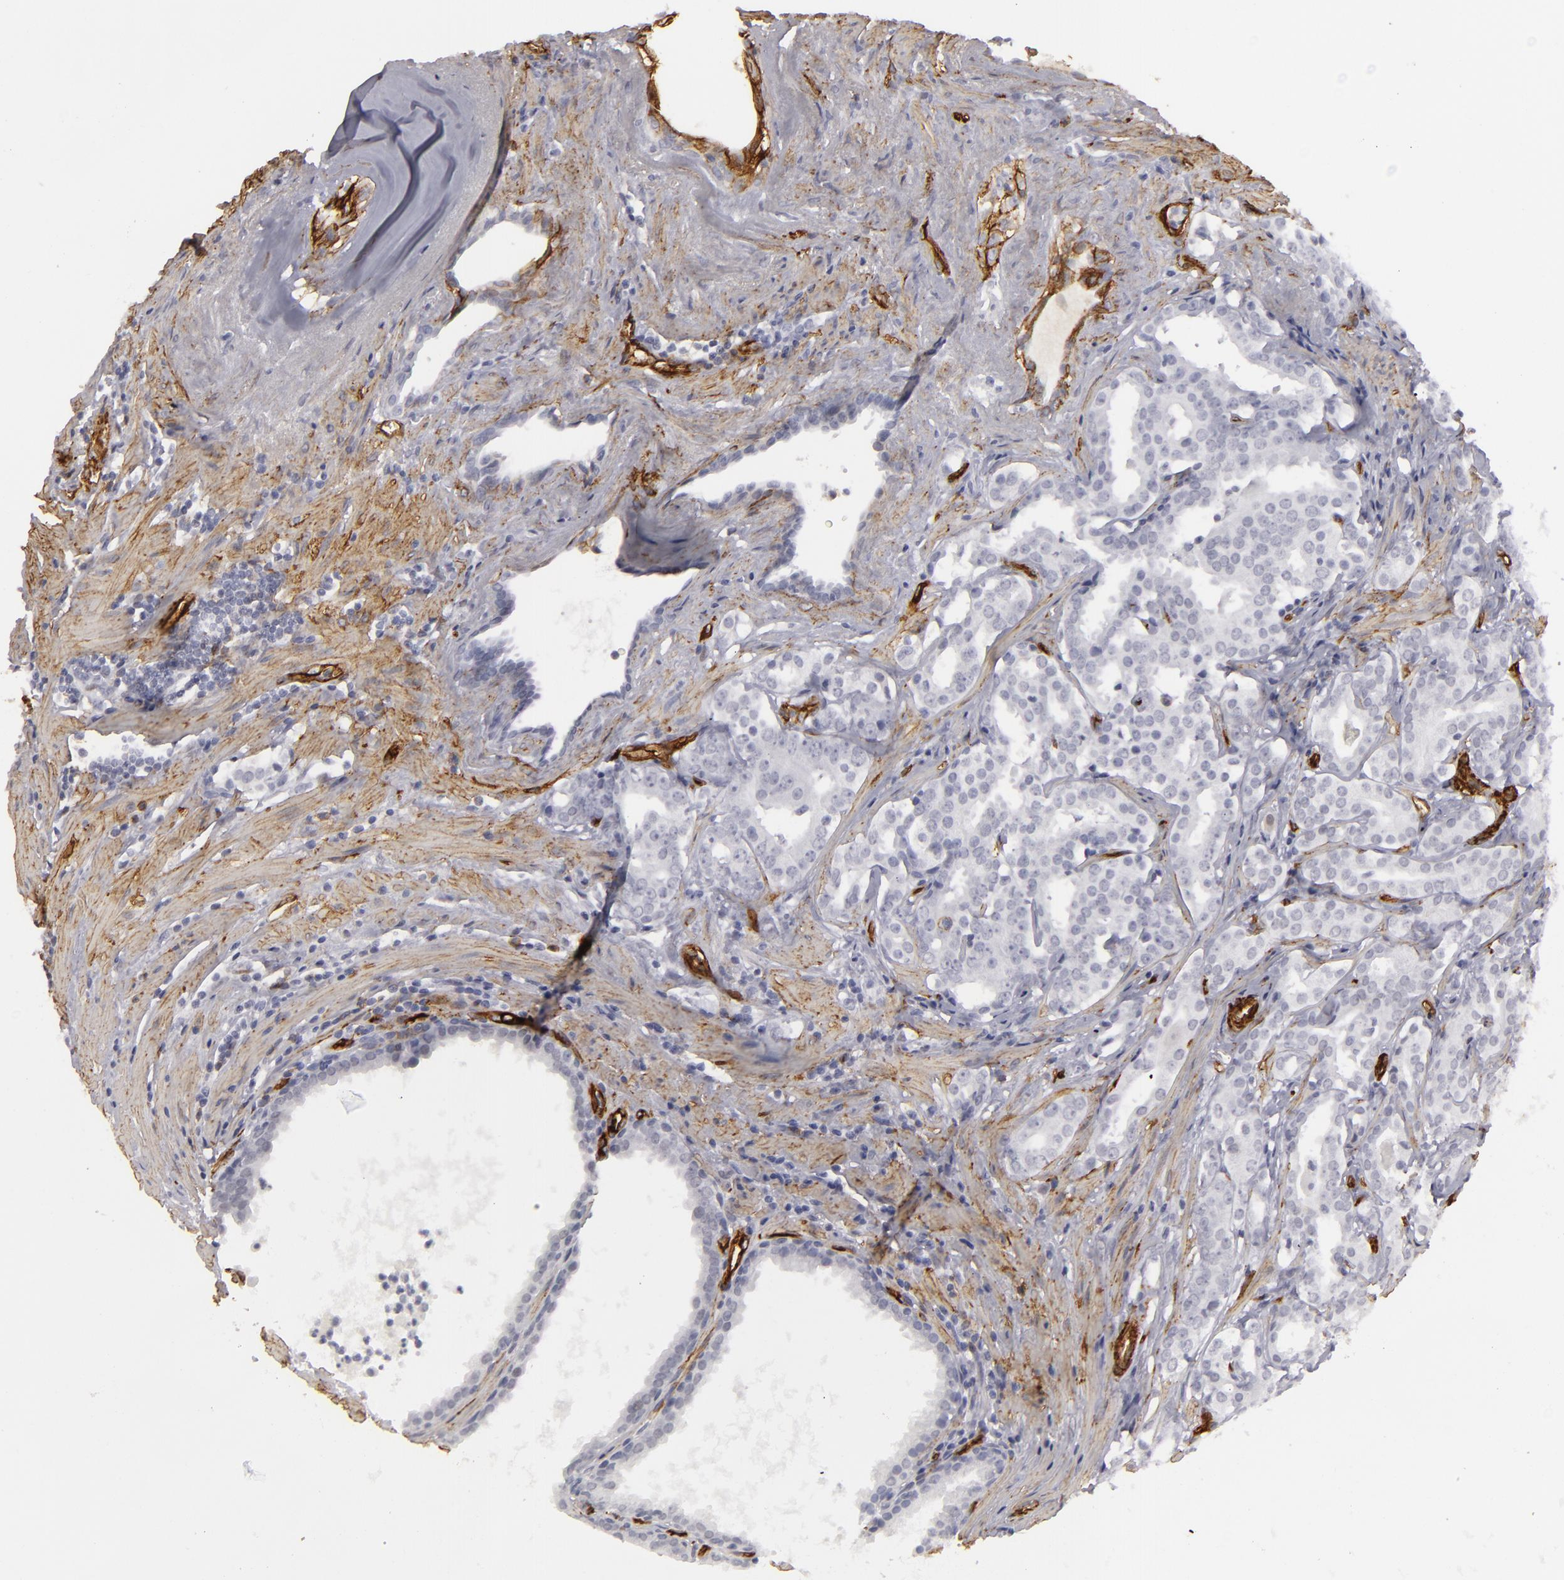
{"staining": {"intensity": "negative", "quantity": "none", "location": "none"}, "tissue": "prostate cancer", "cell_type": "Tumor cells", "image_type": "cancer", "snomed": [{"axis": "morphology", "description": "Adenocarcinoma, Low grade"}, {"axis": "topography", "description": "Prostate"}], "caption": "Immunohistochemistry image of low-grade adenocarcinoma (prostate) stained for a protein (brown), which shows no staining in tumor cells.", "gene": "MCAM", "patient": {"sex": "male", "age": 59}}